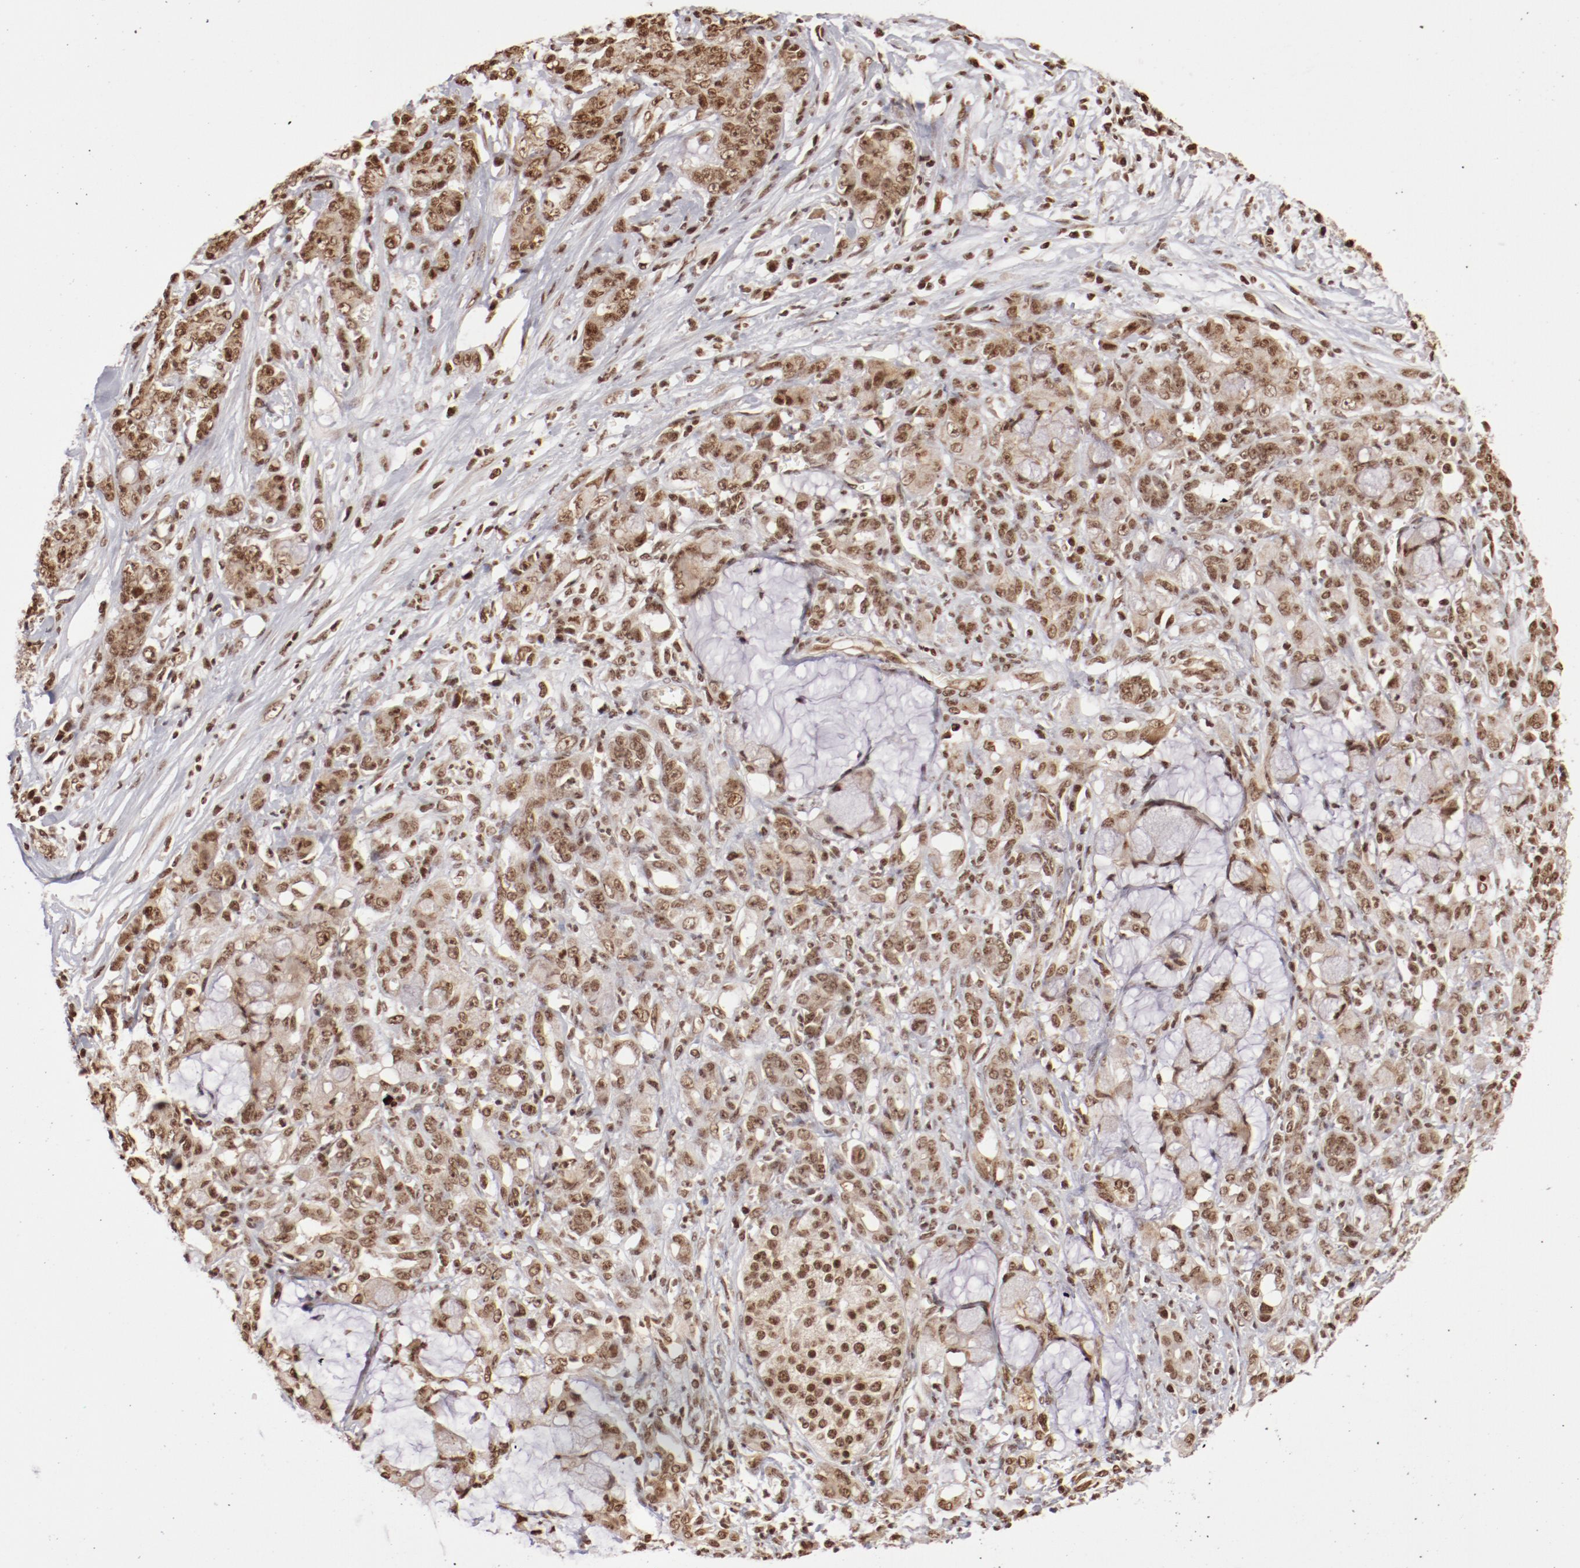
{"staining": {"intensity": "moderate", "quantity": ">75%", "location": "nuclear"}, "tissue": "pancreatic cancer", "cell_type": "Tumor cells", "image_type": "cancer", "snomed": [{"axis": "morphology", "description": "Adenocarcinoma, NOS"}, {"axis": "topography", "description": "Pancreas"}], "caption": "Immunohistochemistry (DAB) staining of human pancreatic adenocarcinoma demonstrates moderate nuclear protein staining in approximately >75% of tumor cells.", "gene": "ABL2", "patient": {"sex": "female", "age": 73}}